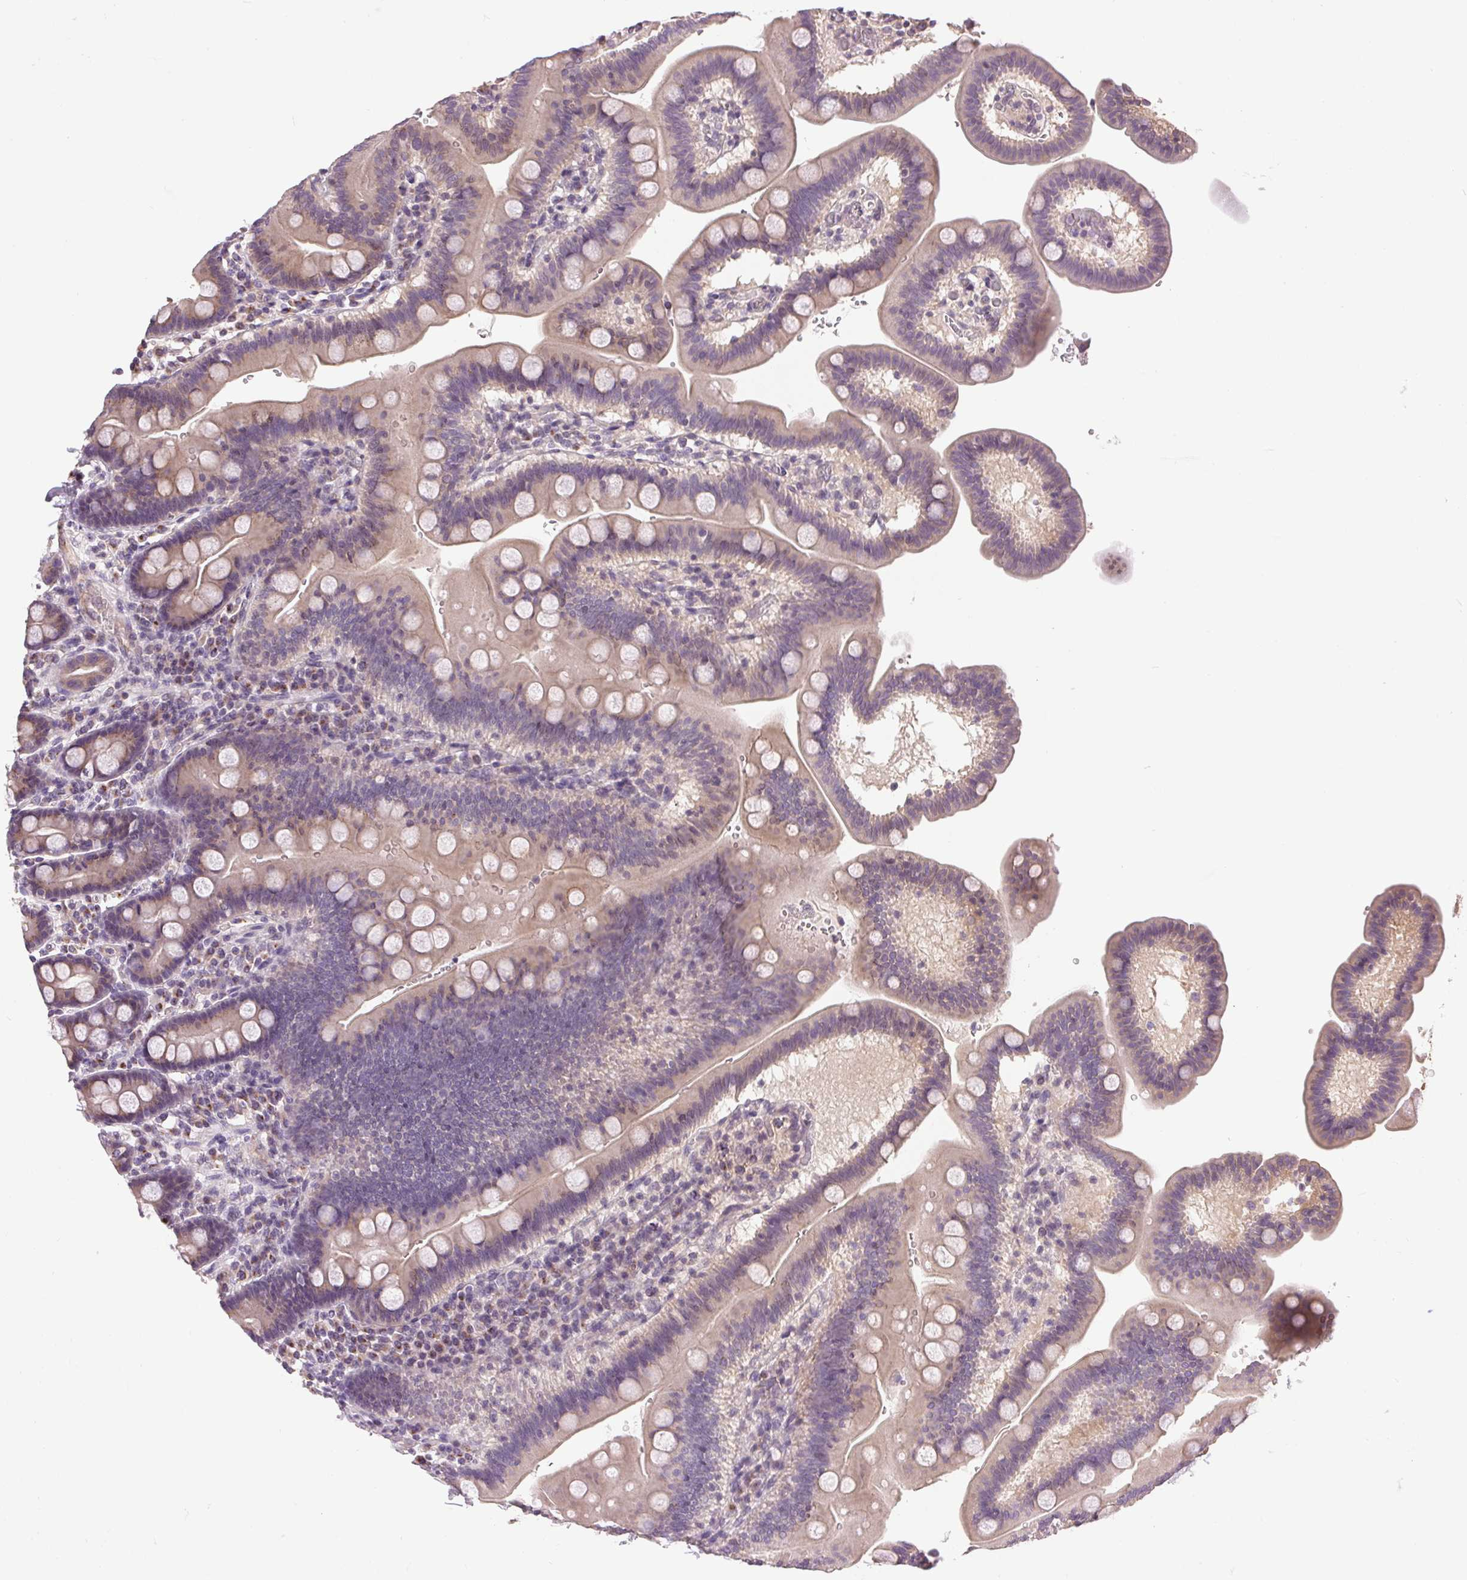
{"staining": {"intensity": "weak", "quantity": "25%-75%", "location": "cytoplasmic/membranous"}, "tissue": "duodenum", "cell_type": "Glandular cells", "image_type": "normal", "snomed": [{"axis": "morphology", "description": "Normal tissue, NOS"}, {"axis": "topography", "description": "Pancreas"}, {"axis": "topography", "description": "Duodenum"}], "caption": "An image of duodenum stained for a protein exhibits weak cytoplasmic/membranous brown staining in glandular cells. The staining is performed using DAB (3,3'-diaminobenzidine) brown chromogen to label protein expression. The nuclei are counter-stained blue using hematoxylin.", "gene": "GOLPH3", "patient": {"sex": "male", "age": 59}}